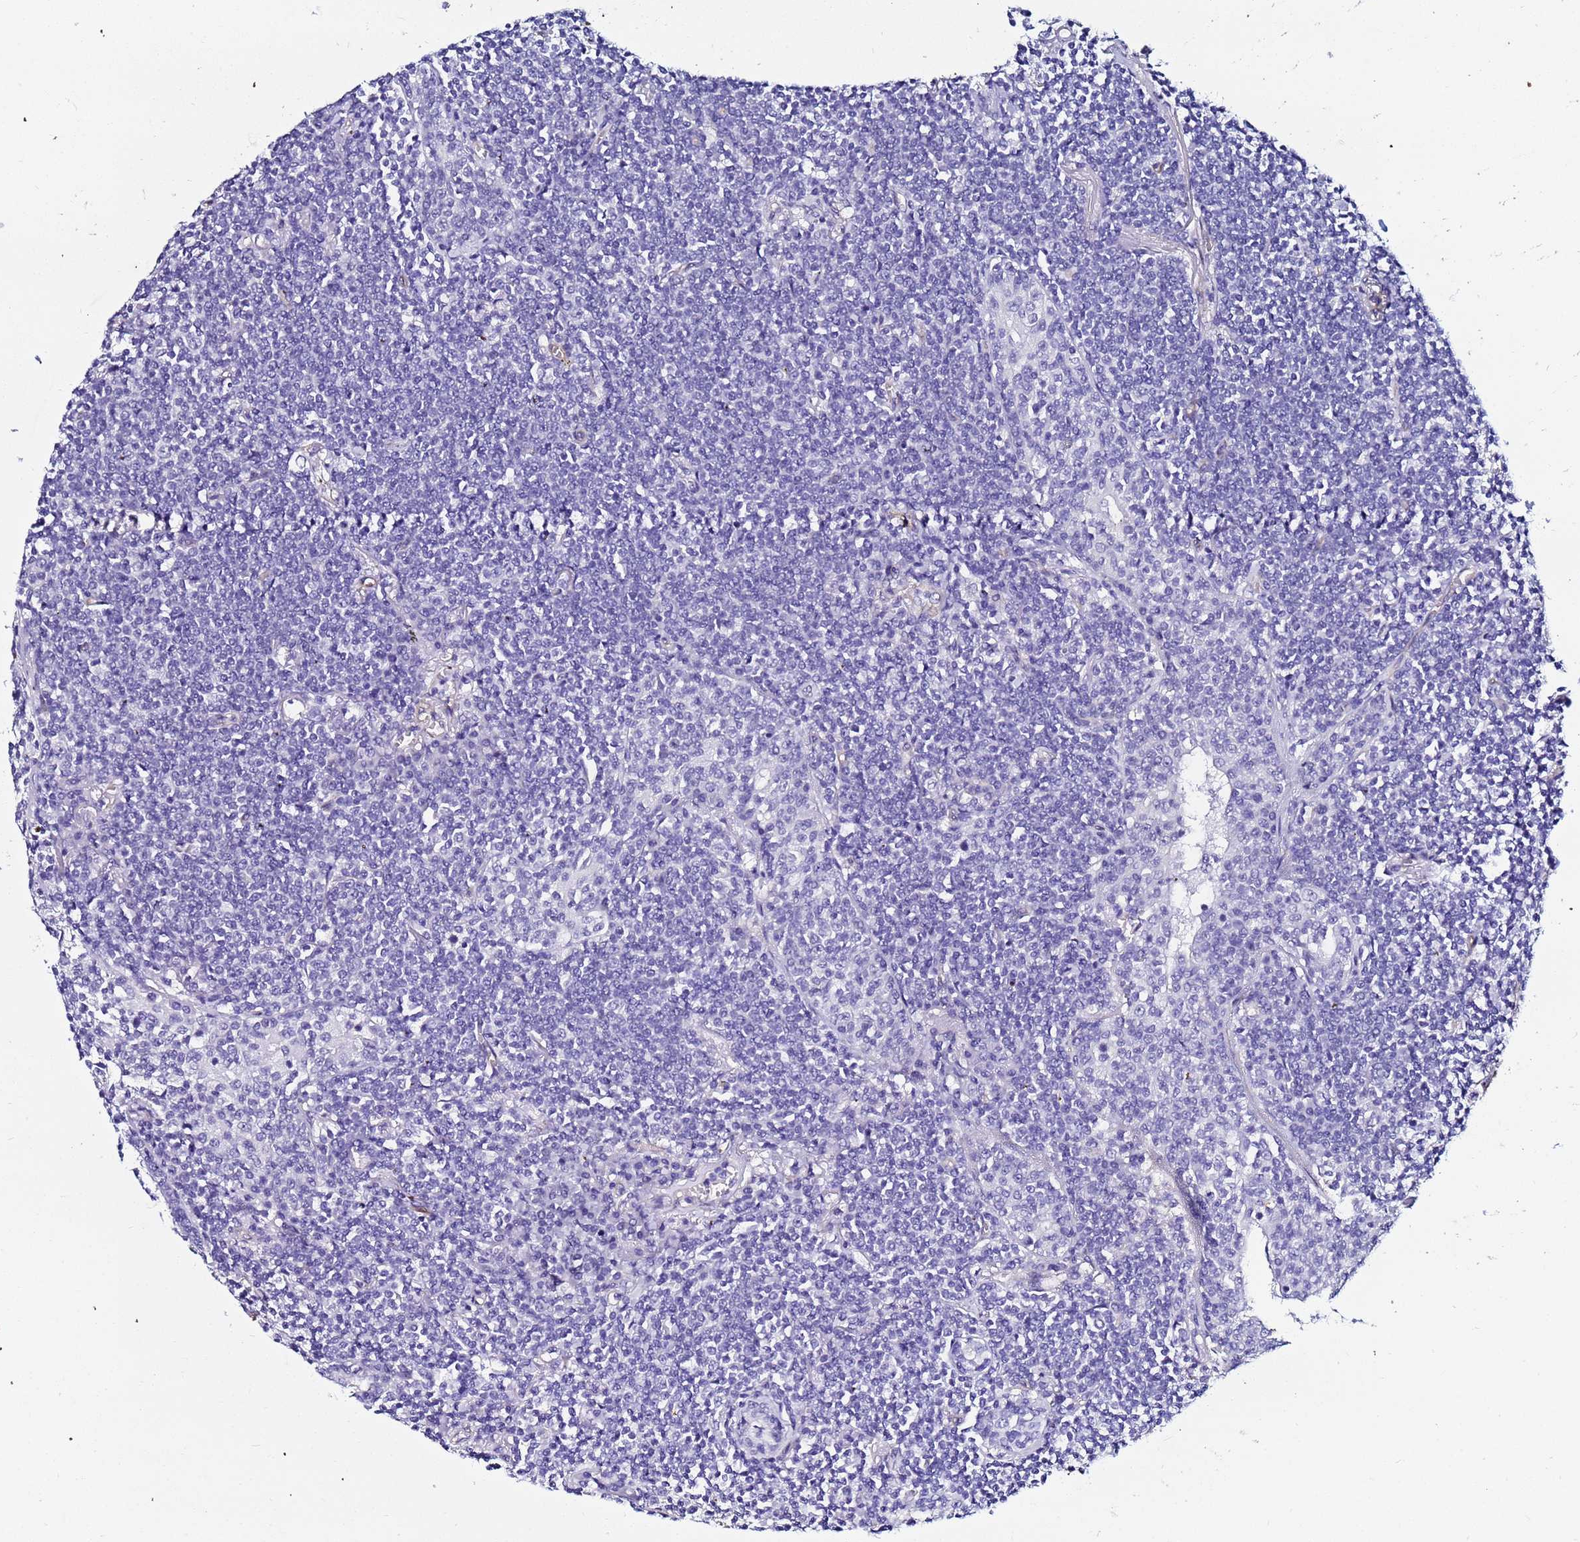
{"staining": {"intensity": "negative", "quantity": "none", "location": "none"}, "tissue": "lymphoma", "cell_type": "Tumor cells", "image_type": "cancer", "snomed": [{"axis": "morphology", "description": "Malignant lymphoma, non-Hodgkin's type, Low grade"}, {"axis": "topography", "description": "Lung"}], "caption": "Human low-grade malignant lymphoma, non-Hodgkin's type stained for a protein using IHC demonstrates no staining in tumor cells.", "gene": "DEFB104A", "patient": {"sex": "female", "age": 71}}